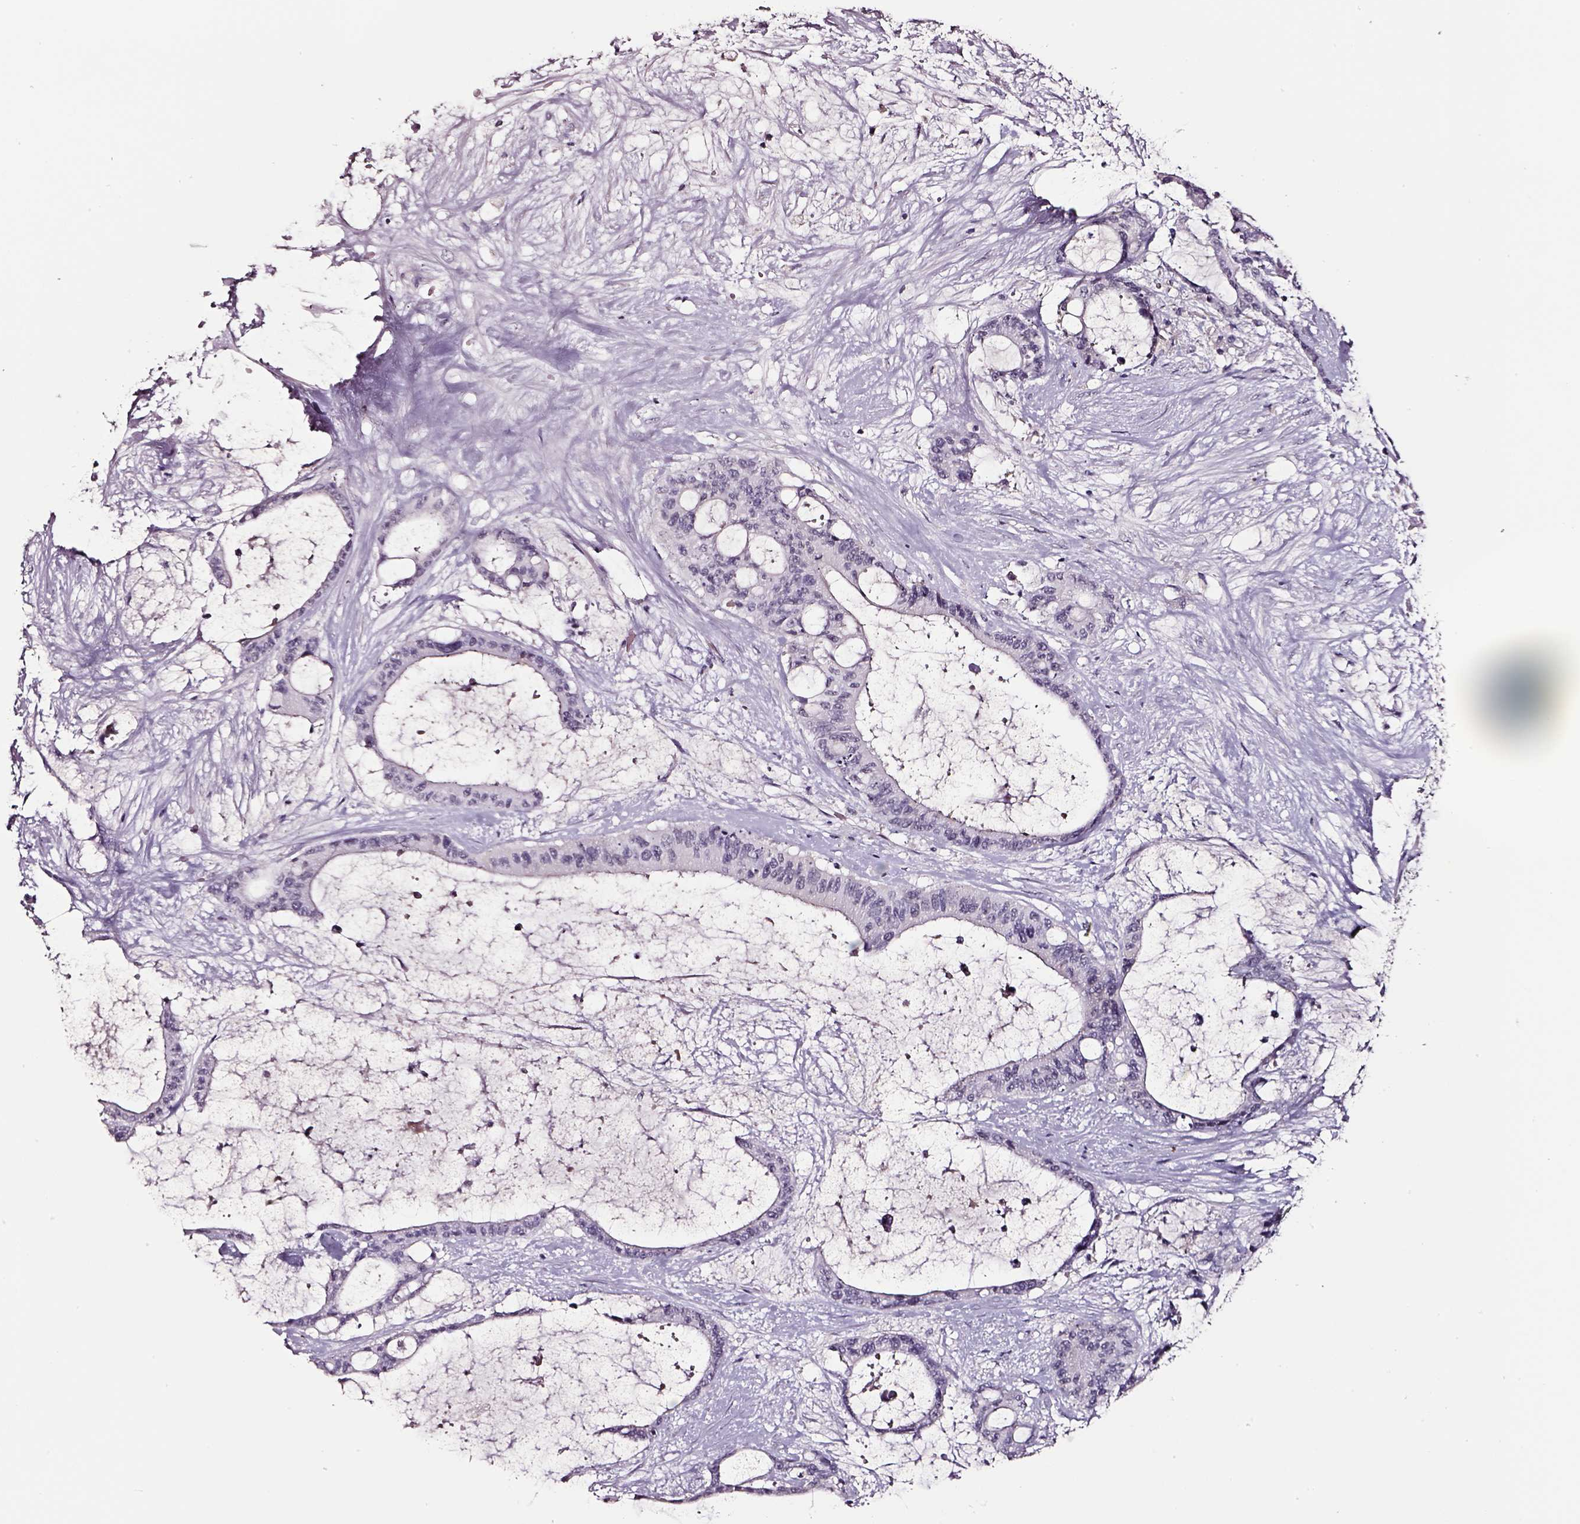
{"staining": {"intensity": "negative", "quantity": "none", "location": "none"}, "tissue": "liver cancer", "cell_type": "Tumor cells", "image_type": "cancer", "snomed": [{"axis": "morphology", "description": "Normal tissue, NOS"}, {"axis": "morphology", "description": "Cholangiocarcinoma"}, {"axis": "topography", "description": "Liver"}, {"axis": "topography", "description": "Peripheral nerve tissue"}], "caption": "IHC histopathology image of liver cancer stained for a protein (brown), which demonstrates no positivity in tumor cells. (Brightfield microscopy of DAB (3,3'-diaminobenzidine) immunohistochemistry at high magnification).", "gene": "SMIM17", "patient": {"sex": "female", "age": 73}}